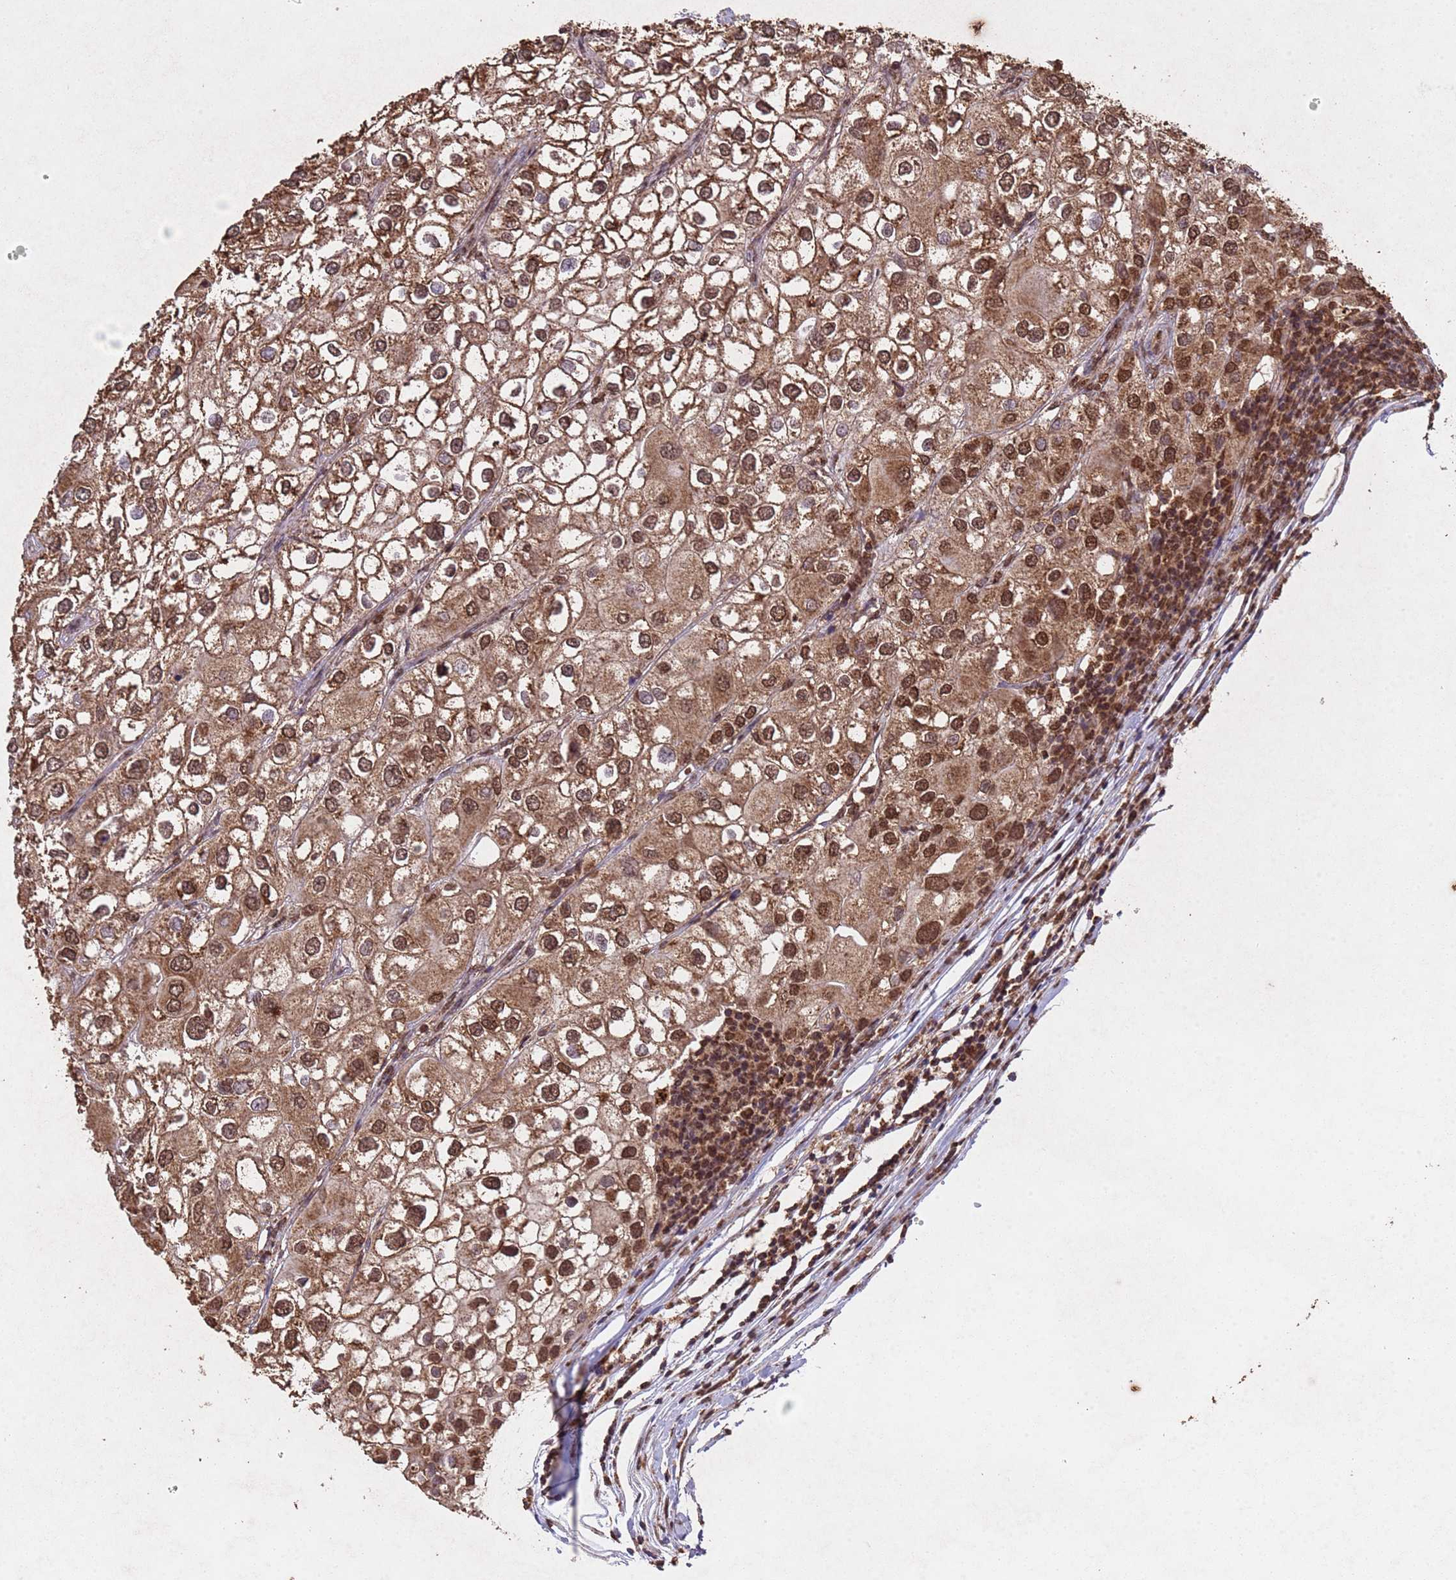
{"staining": {"intensity": "moderate", "quantity": ">75%", "location": "cytoplasmic/membranous,nuclear"}, "tissue": "urothelial cancer", "cell_type": "Tumor cells", "image_type": "cancer", "snomed": [{"axis": "morphology", "description": "Urothelial carcinoma, High grade"}, {"axis": "topography", "description": "Urinary bladder"}], "caption": "Moderate cytoplasmic/membranous and nuclear expression is identified in approximately >75% of tumor cells in urothelial carcinoma (high-grade).", "gene": "HDAC10", "patient": {"sex": "male", "age": 64}}